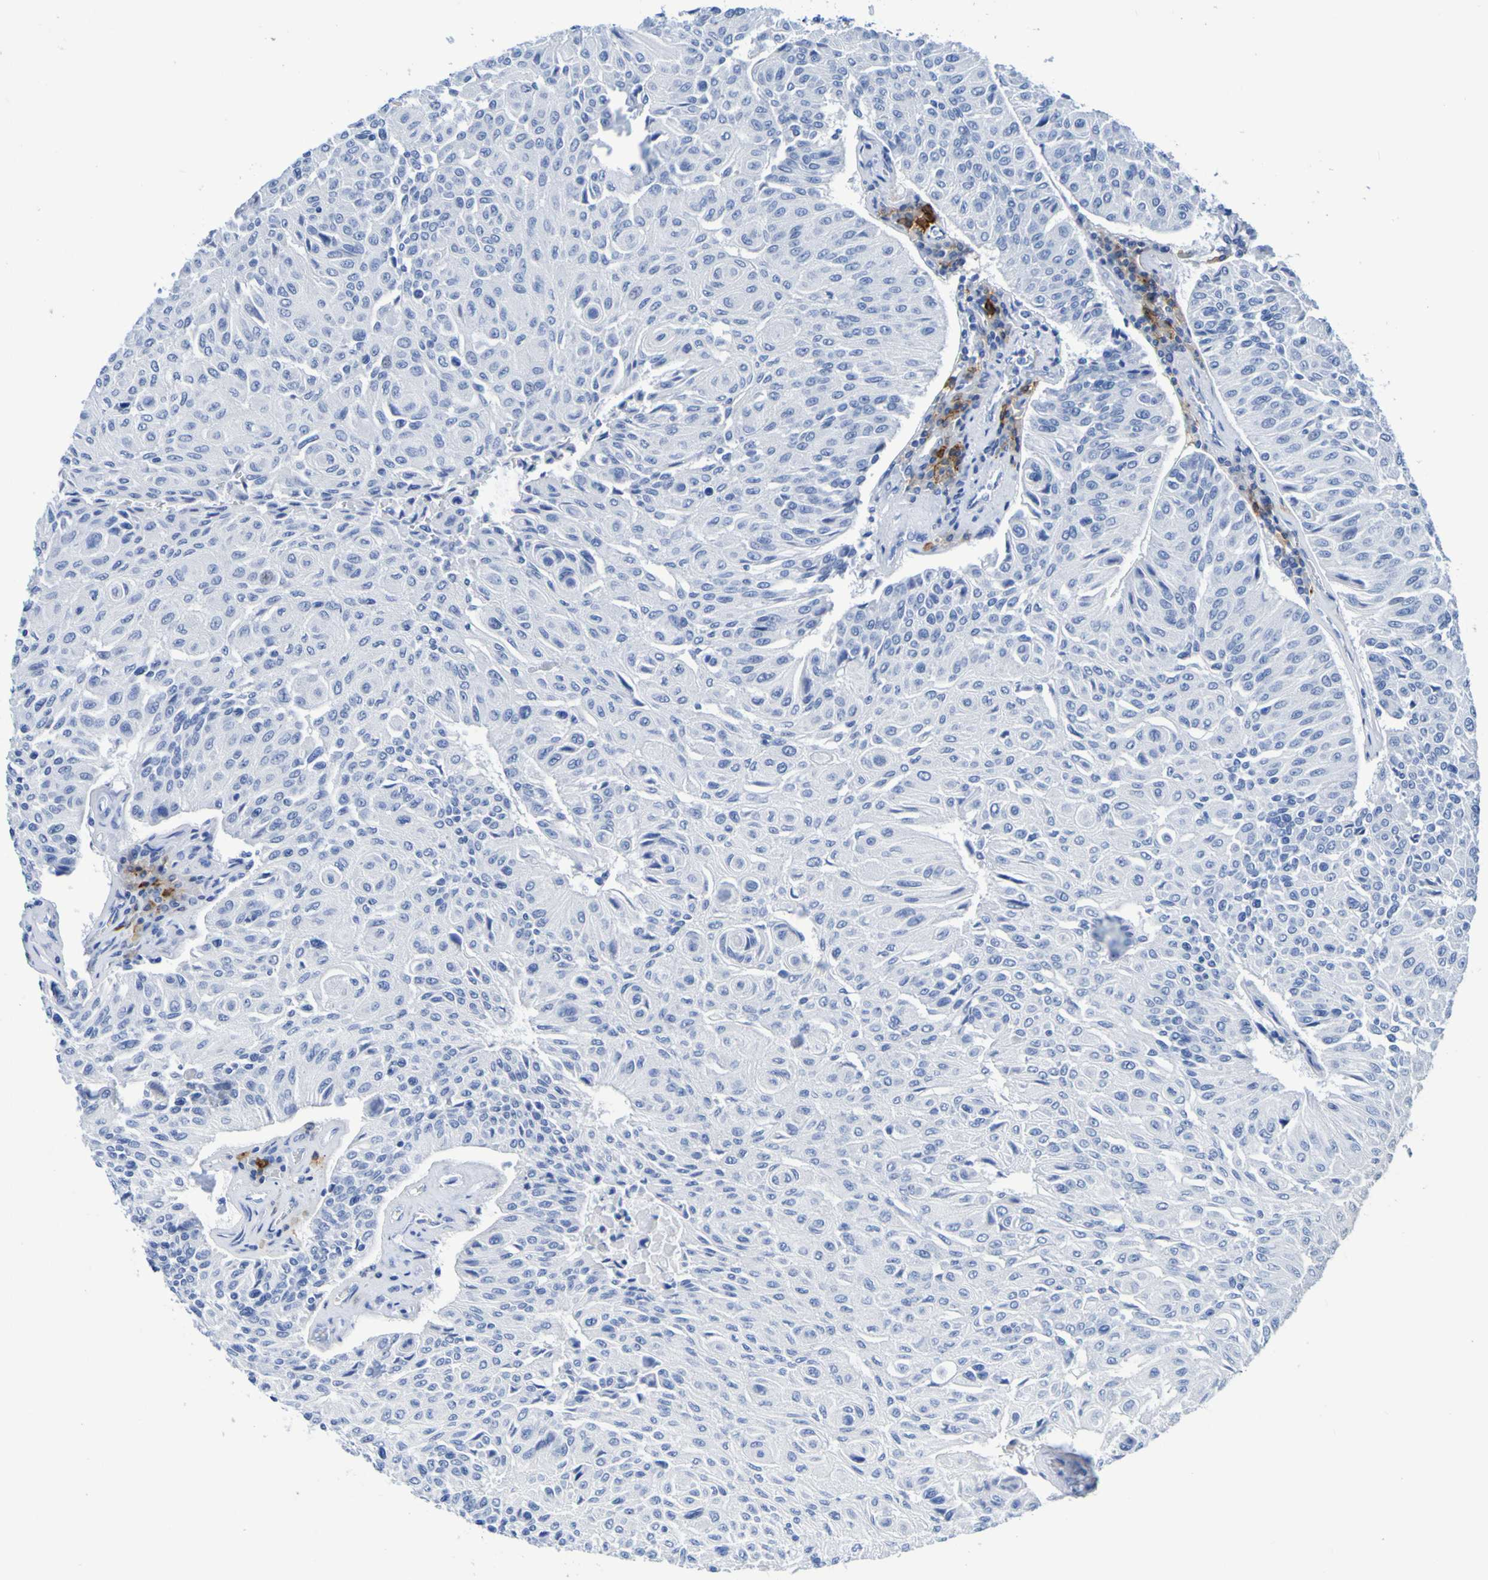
{"staining": {"intensity": "negative", "quantity": "none", "location": "none"}, "tissue": "urothelial cancer", "cell_type": "Tumor cells", "image_type": "cancer", "snomed": [{"axis": "morphology", "description": "Urothelial carcinoma, High grade"}, {"axis": "topography", "description": "Urinary bladder"}], "caption": "This is an IHC image of high-grade urothelial carcinoma. There is no positivity in tumor cells.", "gene": "DPEP1", "patient": {"sex": "male", "age": 66}}